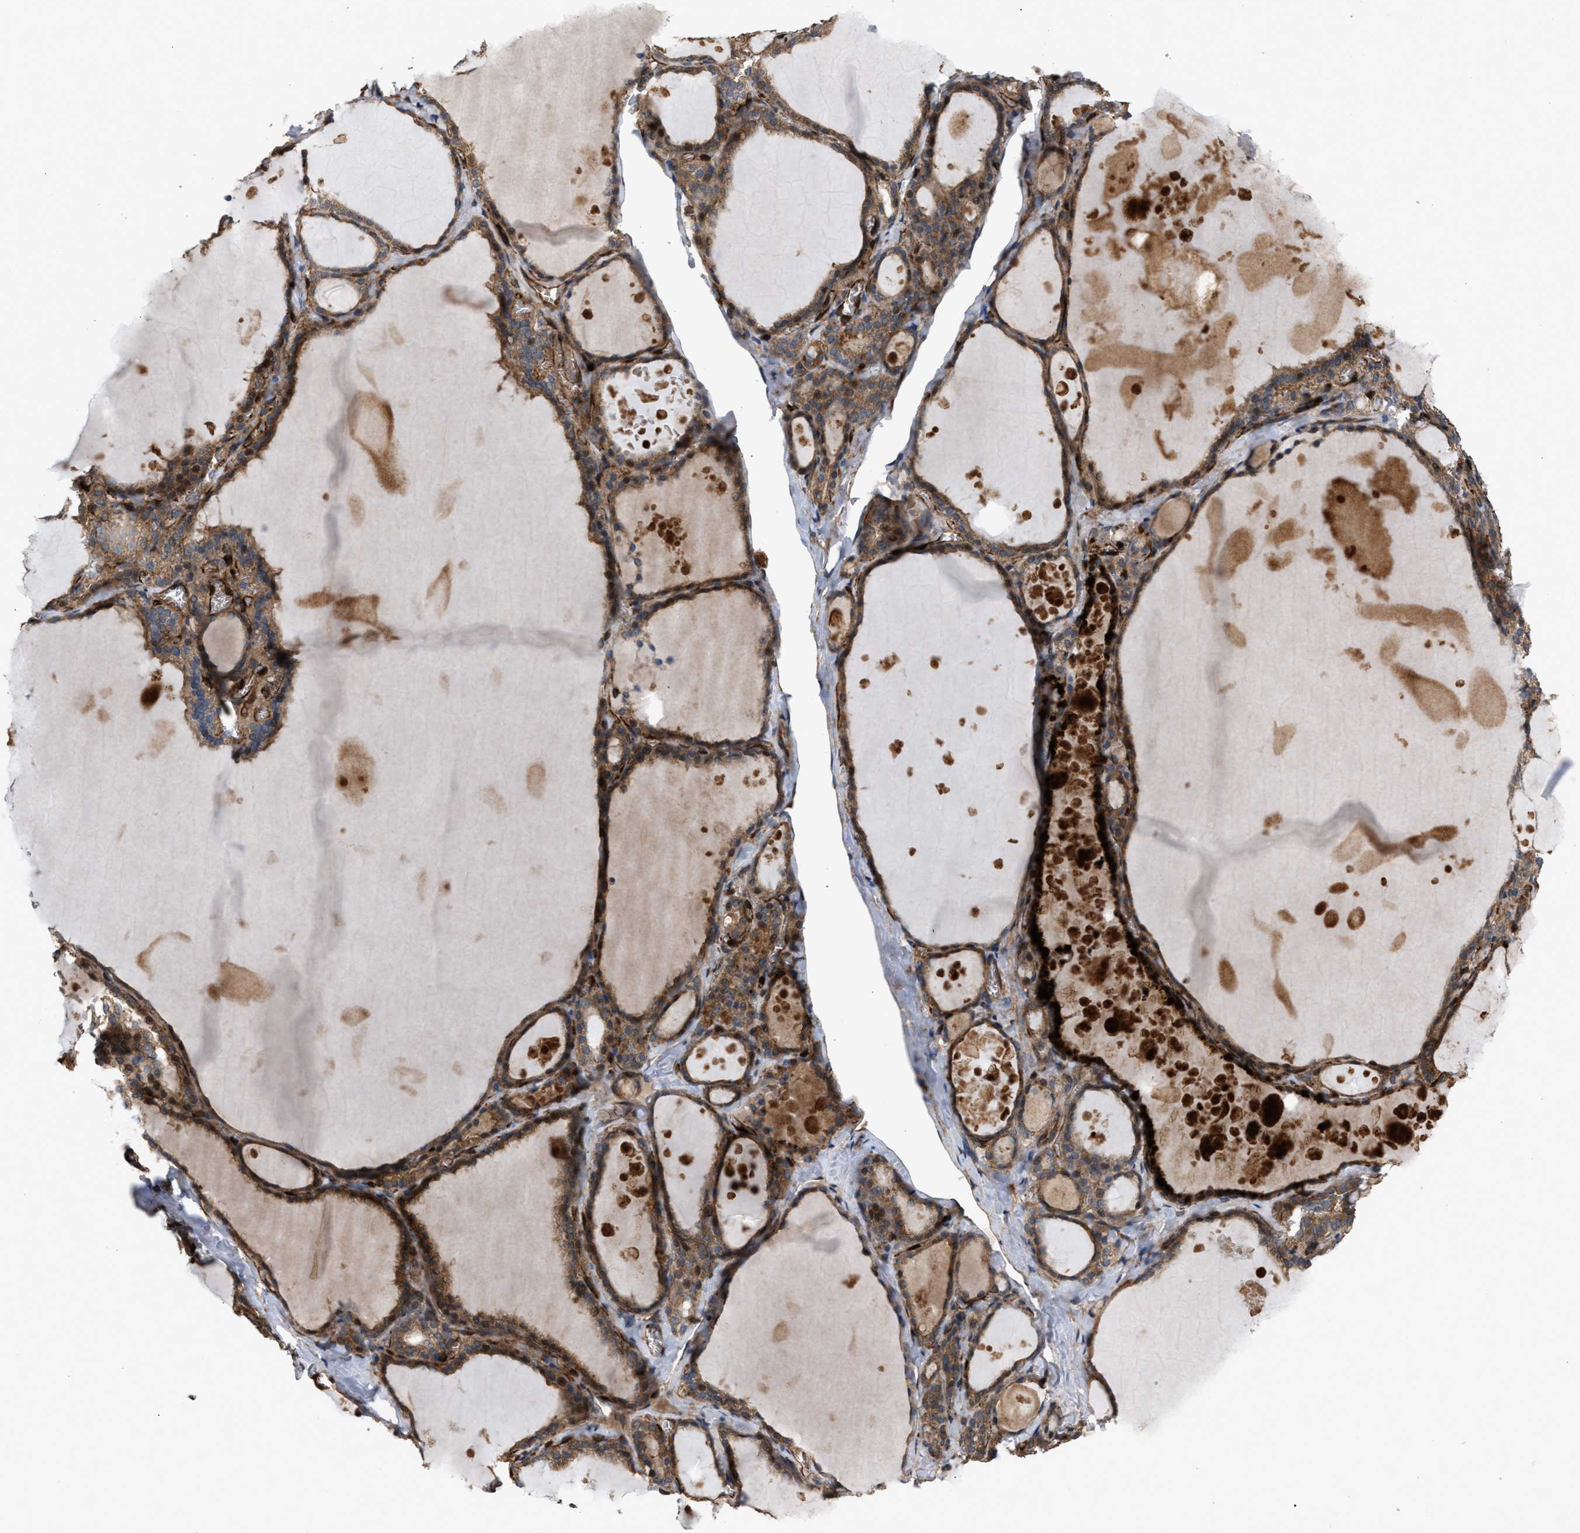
{"staining": {"intensity": "moderate", "quantity": ">75%", "location": "cytoplasmic/membranous"}, "tissue": "thyroid gland", "cell_type": "Glandular cells", "image_type": "normal", "snomed": [{"axis": "morphology", "description": "Normal tissue, NOS"}, {"axis": "topography", "description": "Thyroid gland"}], "caption": "Immunohistochemistry (IHC) staining of normal thyroid gland, which reveals medium levels of moderate cytoplasmic/membranous expression in approximately >75% of glandular cells indicating moderate cytoplasmic/membranous protein expression. The staining was performed using DAB (brown) for protein detection and nuclei were counterstained in hematoxylin (blue).", "gene": "GCC1", "patient": {"sex": "male", "age": 56}}